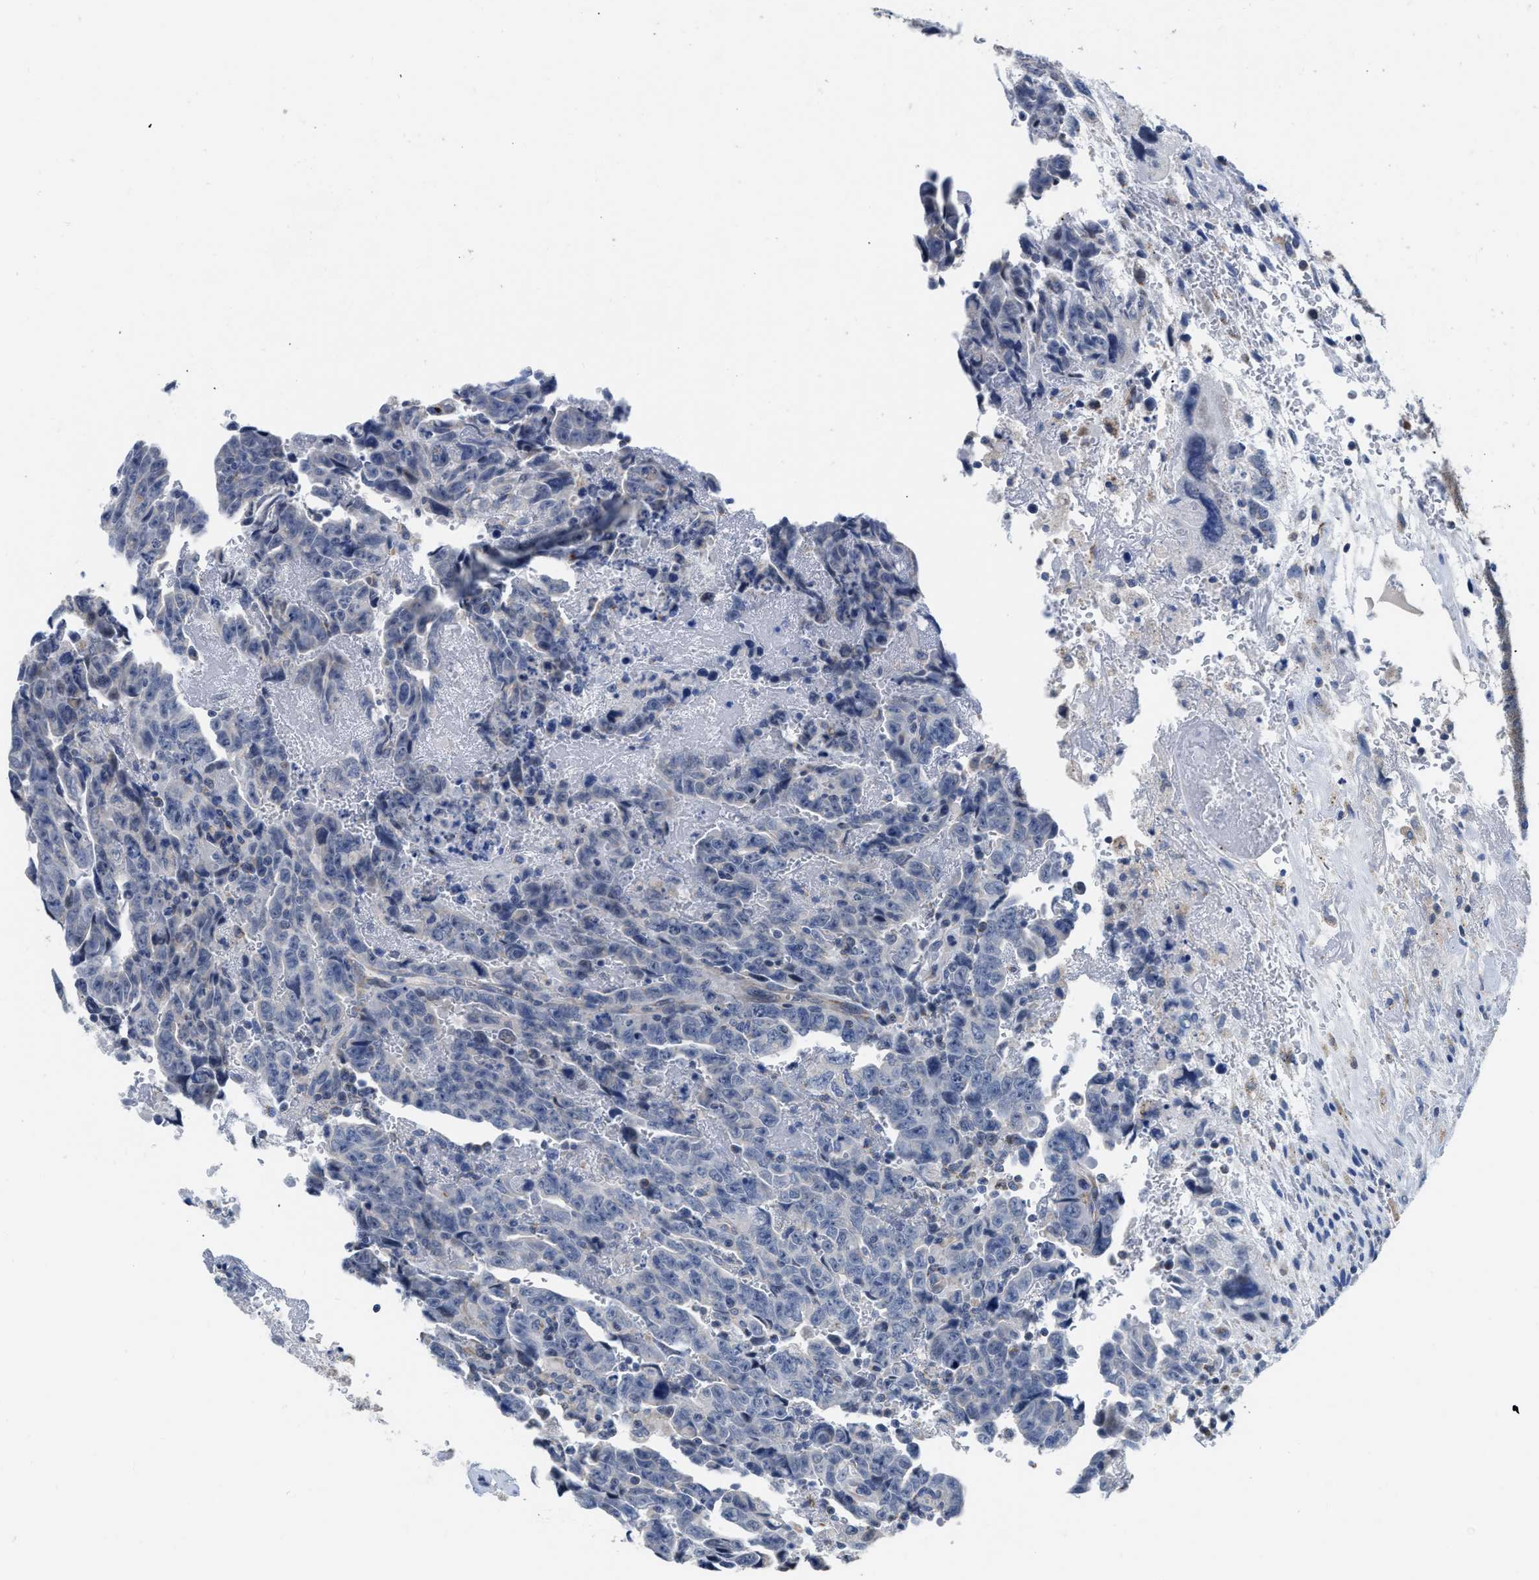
{"staining": {"intensity": "negative", "quantity": "none", "location": "none"}, "tissue": "testis cancer", "cell_type": "Tumor cells", "image_type": "cancer", "snomed": [{"axis": "morphology", "description": "Carcinoma, Embryonal, NOS"}, {"axis": "topography", "description": "Testis"}], "caption": "Immunohistochemistry (IHC) micrograph of embryonal carcinoma (testis) stained for a protein (brown), which displays no positivity in tumor cells.", "gene": "ETFA", "patient": {"sex": "male", "age": 28}}